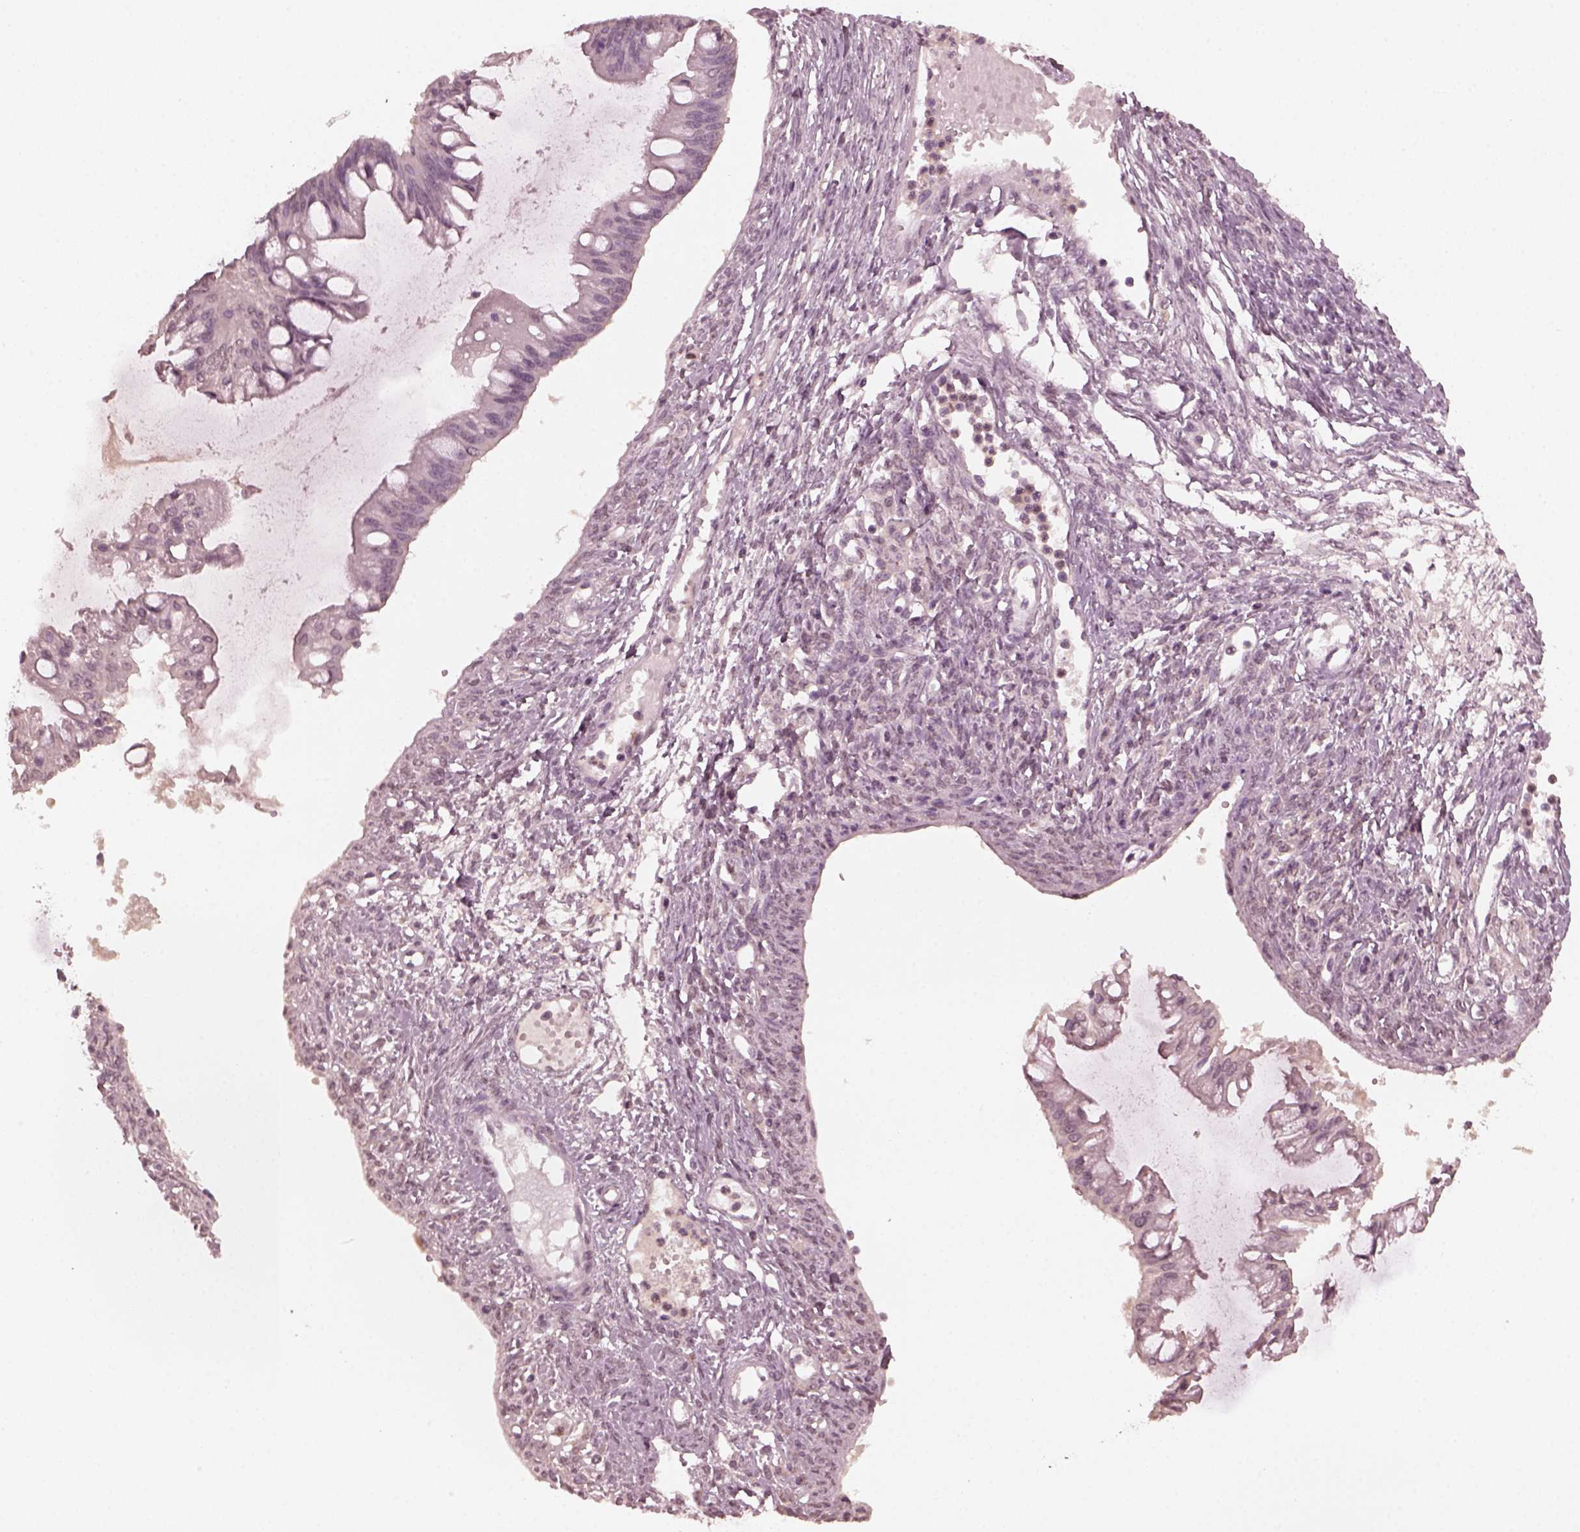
{"staining": {"intensity": "negative", "quantity": "none", "location": "none"}, "tissue": "ovarian cancer", "cell_type": "Tumor cells", "image_type": "cancer", "snomed": [{"axis": "morphology", "description": "Cystadenocarcinoma, mucinous, NOS"}, {"axis": "topography", "description": "Ovary"}], "caption": "IHC histopathology image of neoplastic tissue: human ovarian mucinous cystadenocarcinoma stained with DAB shows no significant protein expression in tumor cells.", "gene": "KRT79", "patient": {"sex": "female", "age": 73}}